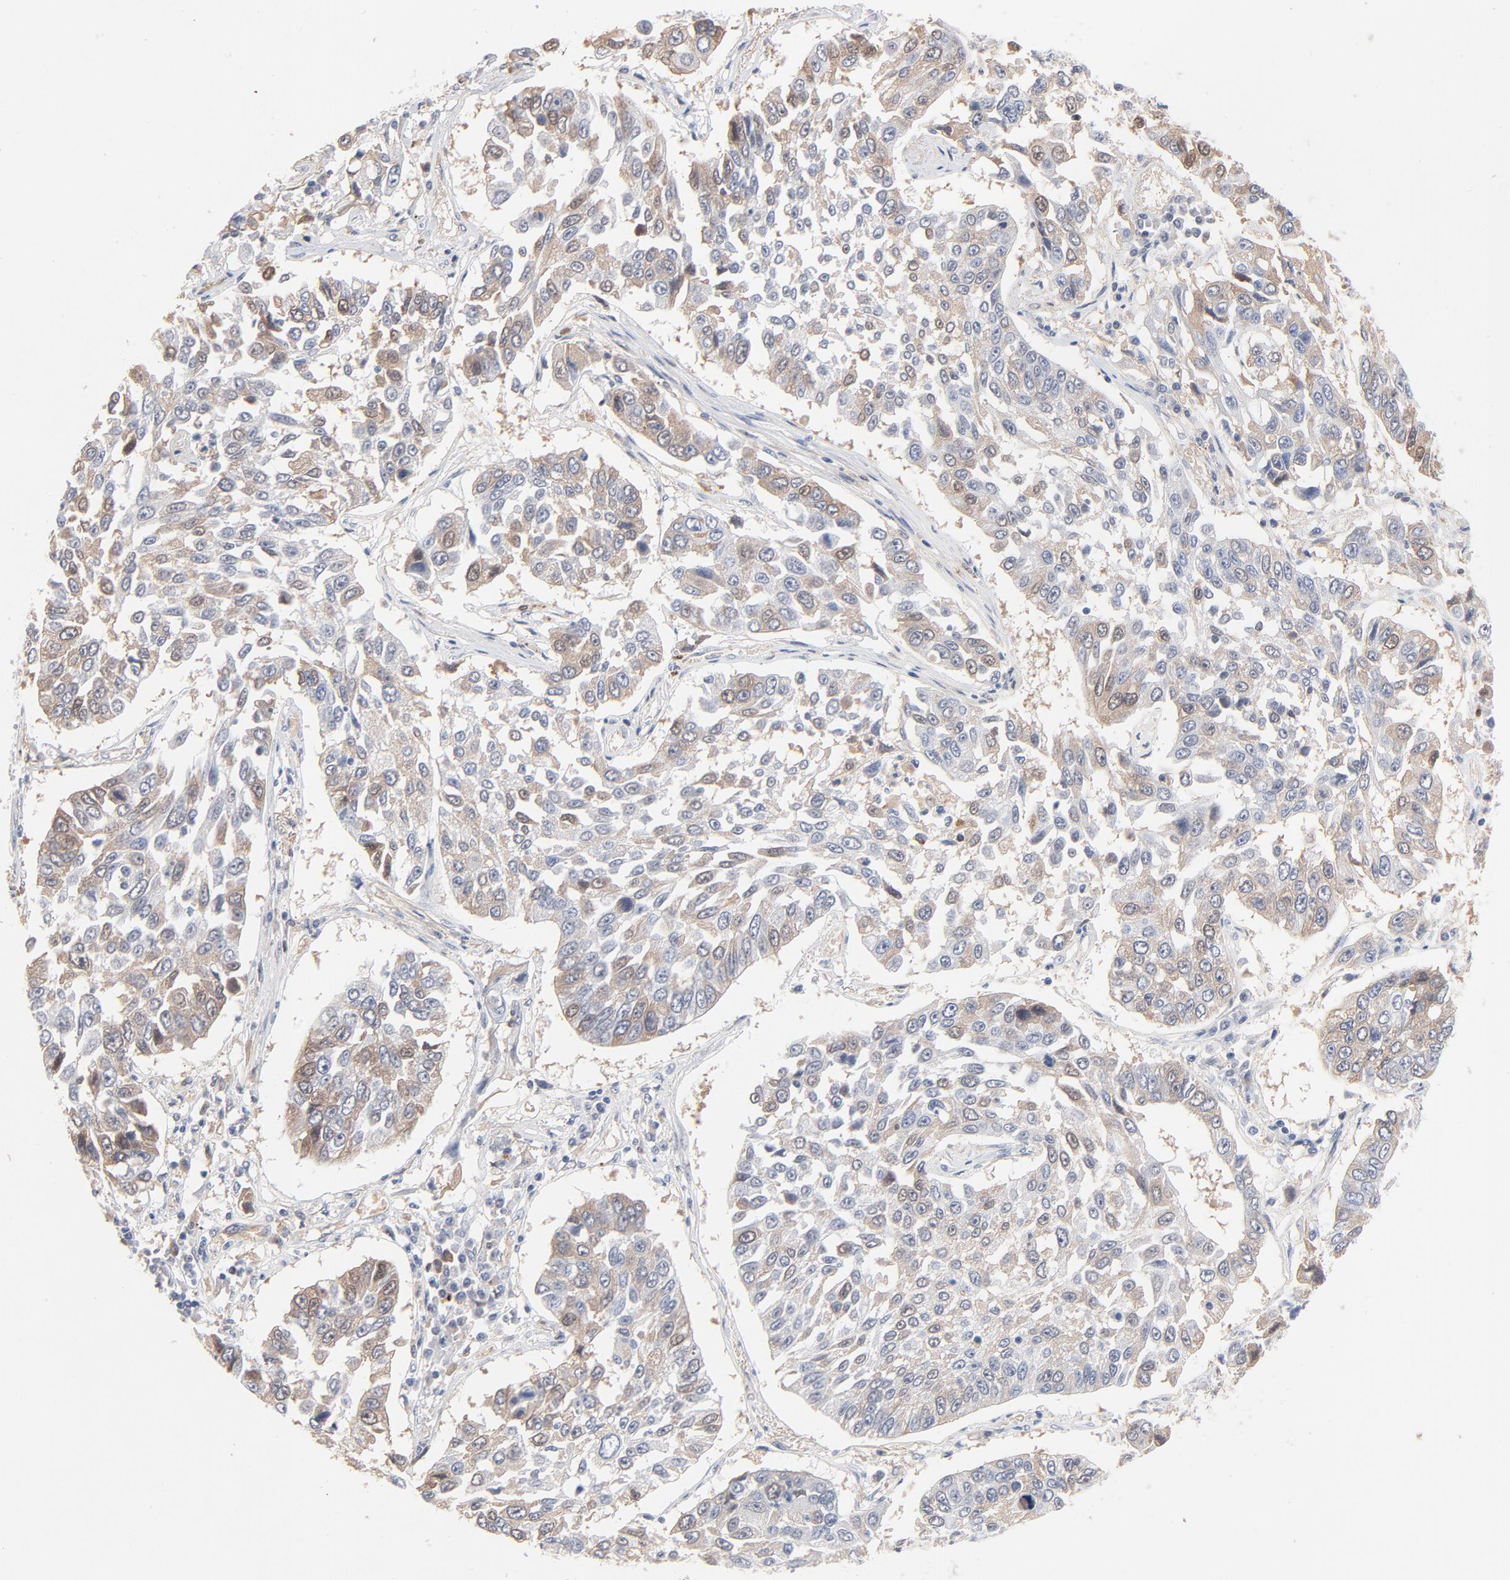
{"staining": {"intensity": "weak", "quantity": "25%-75%", "location": "cytoplasmic/membranous"}, "tissue": "lung cancer", "cell_type": "Tumor cells", "image_type": "cancer", "snomed": [{"axis": "morphology", "description": "Squamous cell carcinoma, NOS"}, {"axis": "topography", "description": "Lung"}], "caption": "Immunohistochemical staining of lung cancer exhibits low levels of weak cytoplasmic/membranous expression in about 25%-75% of tumor cells. (DAB = brown stain, brightfield microscopy at high magnification).", "gene": "SERPINA4", "patient": {"sex": "male", "age": 71}}